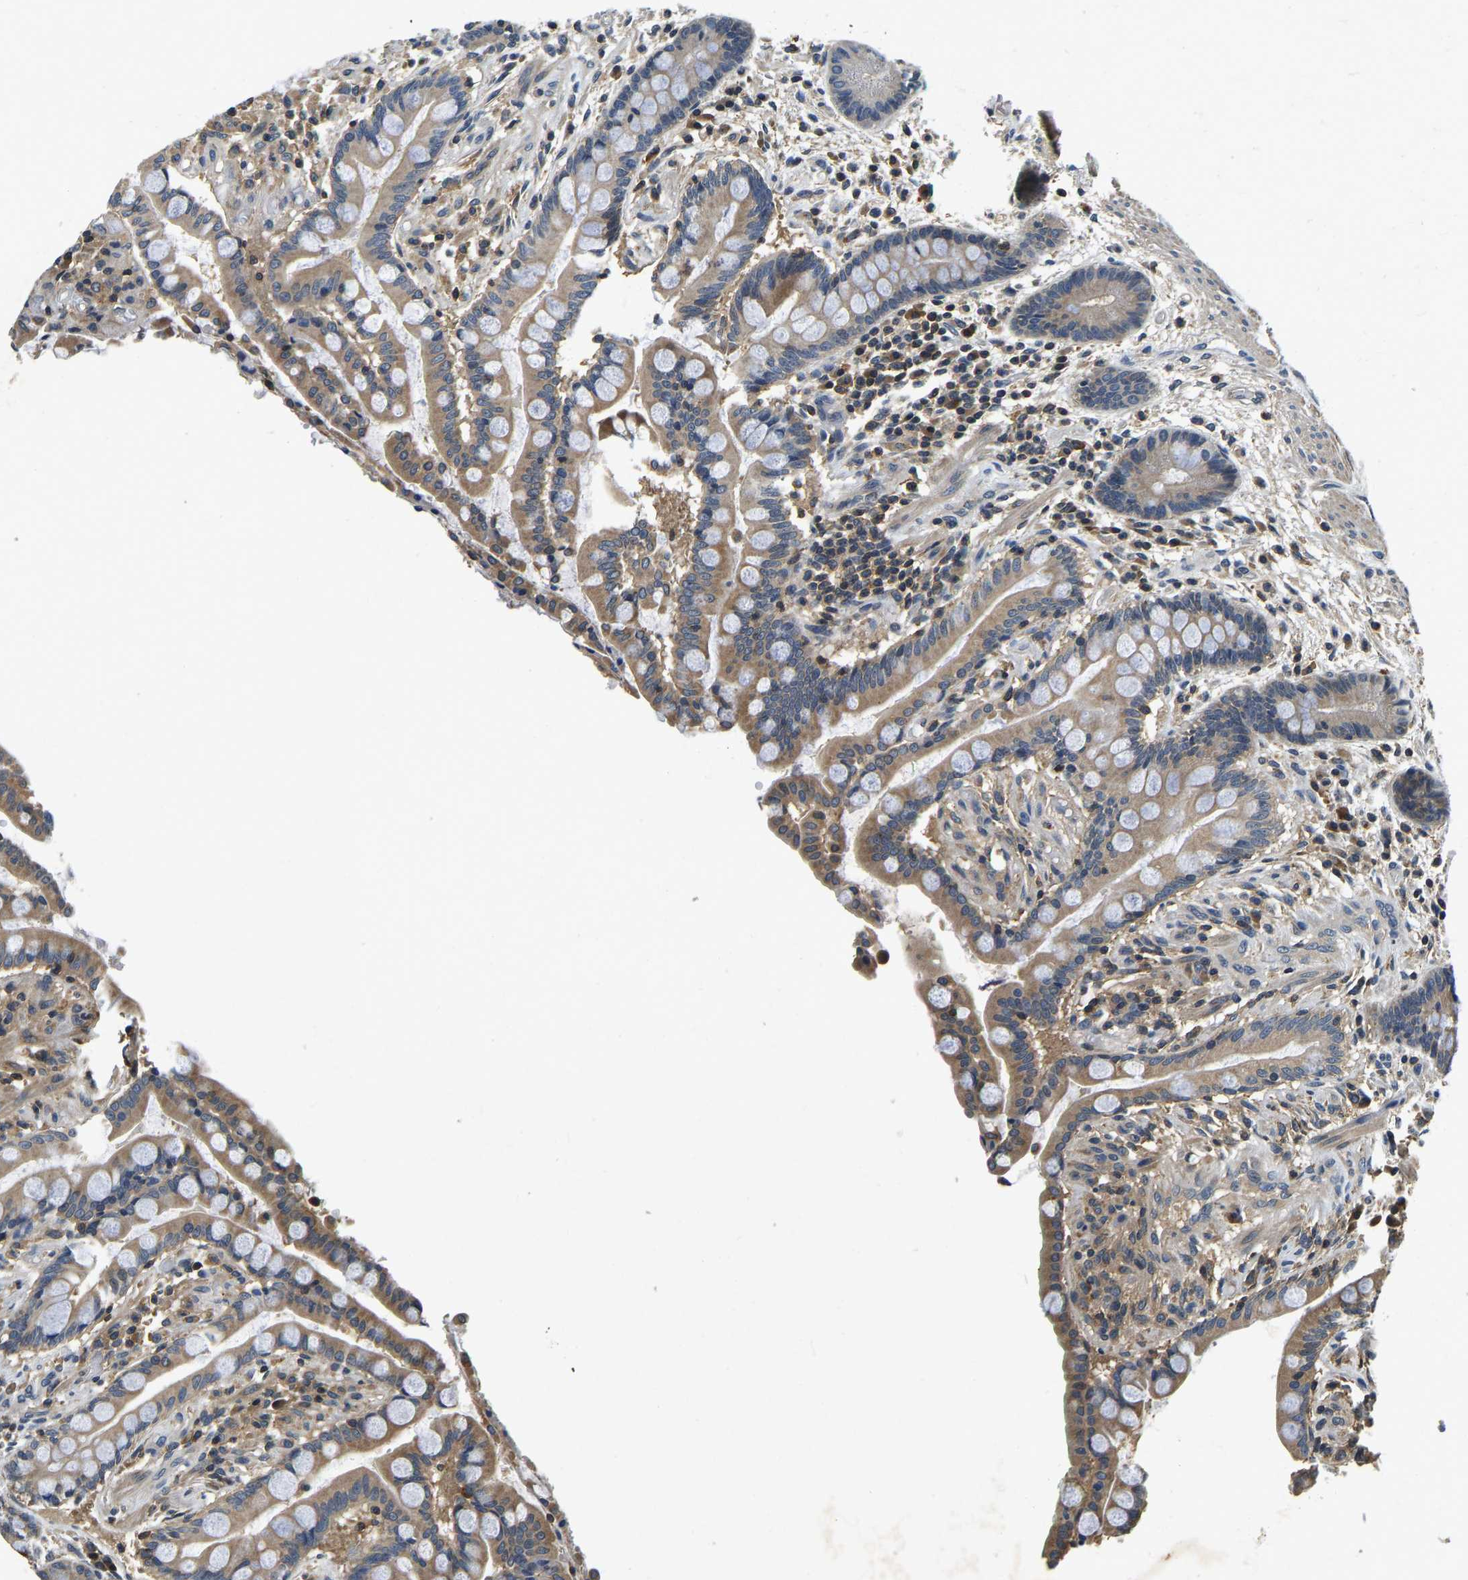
{"staining": {"intensity": "weak", "quantity": ">75%", "location": "cytoplasmic/membranous"}, "tissue": "colon", "cell_type": "Endothelial cells", "image_type": "normal", "snomed": [{"axis": "morphology", "description": "Normal tissue, NOS"}, {"axis": "topography", "description": "Colon"}], "caption": "Colon stained with DAB immunohistochemistry reveals low levels of weak cytoplasmic/membranous expression in approximately >75% of endothelial cells.", "gene": "RESF1", "patient": {"sex": "male", "age": 73}}